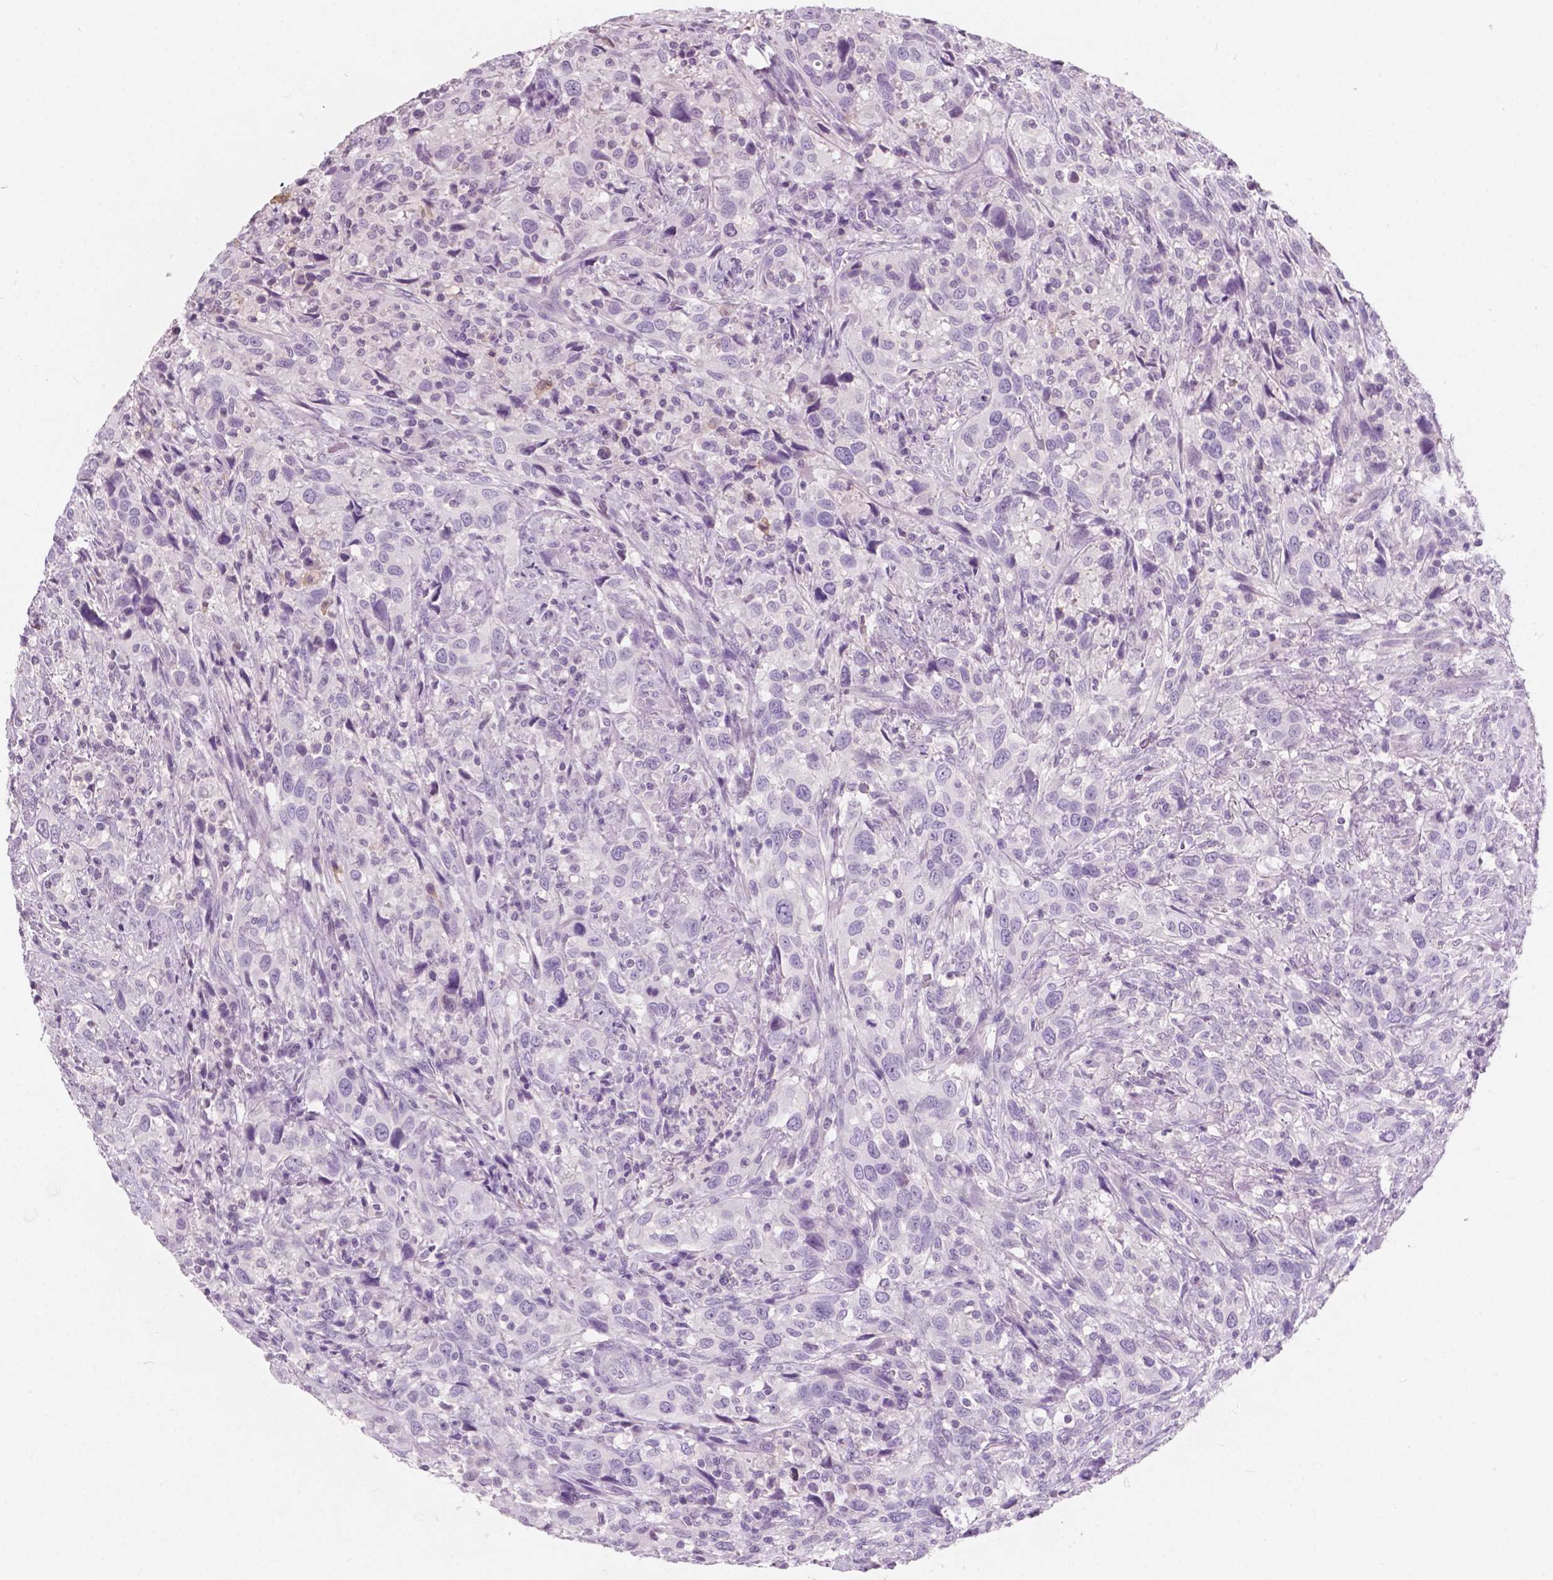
{"staining": {"intensity": "negative", "quantity": "none", "location": "none"}, "tissue": "urothelial cancer", "cell_type": "Tumor cells", "image_type": "cancer", "snomed": [{"axis": "morphology", "description": "Urothelial carcinoma, NOS"}, {"axis": "morphology", "description": "Urothelial carcinoma, High grade"}, {"axis": "topography", "description": "Urinary bladder"}], "caption": "Immunohistochemical staining of urothelial cancer reveals no significant expression in tumor cells. (Stains: DAB (3,3'-diaminobenzidine) immunohistochemistry with hematoxylin counter stain, Microscopy: brightfield microscopy at high magnification).", "gene": "AWAT1", "patient": {"sex": "female", "age": 64}}